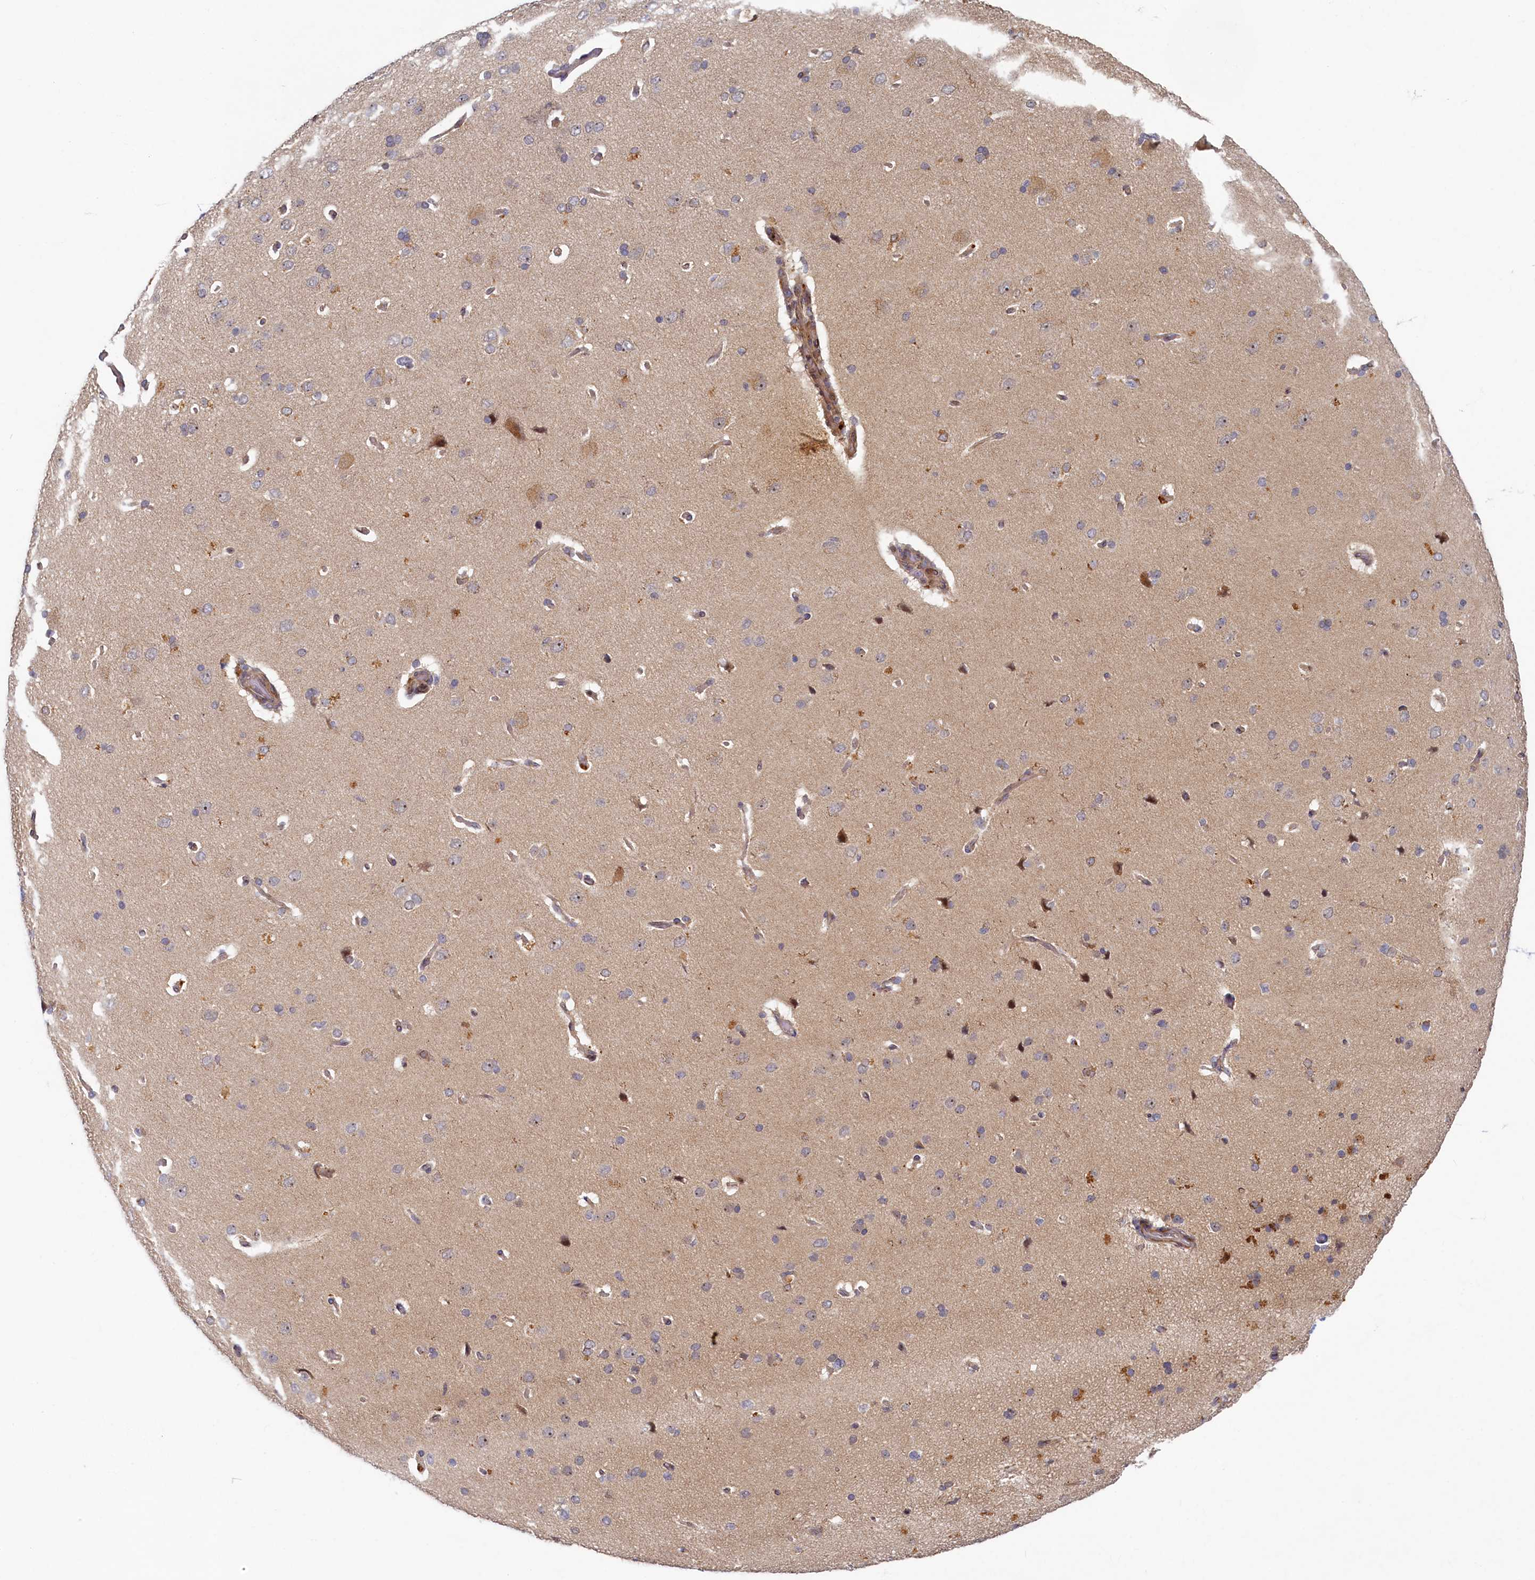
{"staining": {"intensity": "weak", "quantity": "25%-75%", "location": "cytoplasmic/membranous"}, "tissue": "cerebral cortex", "cell_type": "Endothelial cells", "image_type": "normal", "snomed": [{"axis": "morphology", "description": "Normal tissue, NOS"}, {"axis": "topography", "description": "Cerebral cortex"}], "caption": "Protein staining displays weak cytoplasmic/membranous expression in approximately 25%-75% of endothelial cells in benign cerebral cortex. (IHC, brightfield microscopy, high magnification).", "gene": "CEP20", "patient": {"sex": "male", "age": 62}}